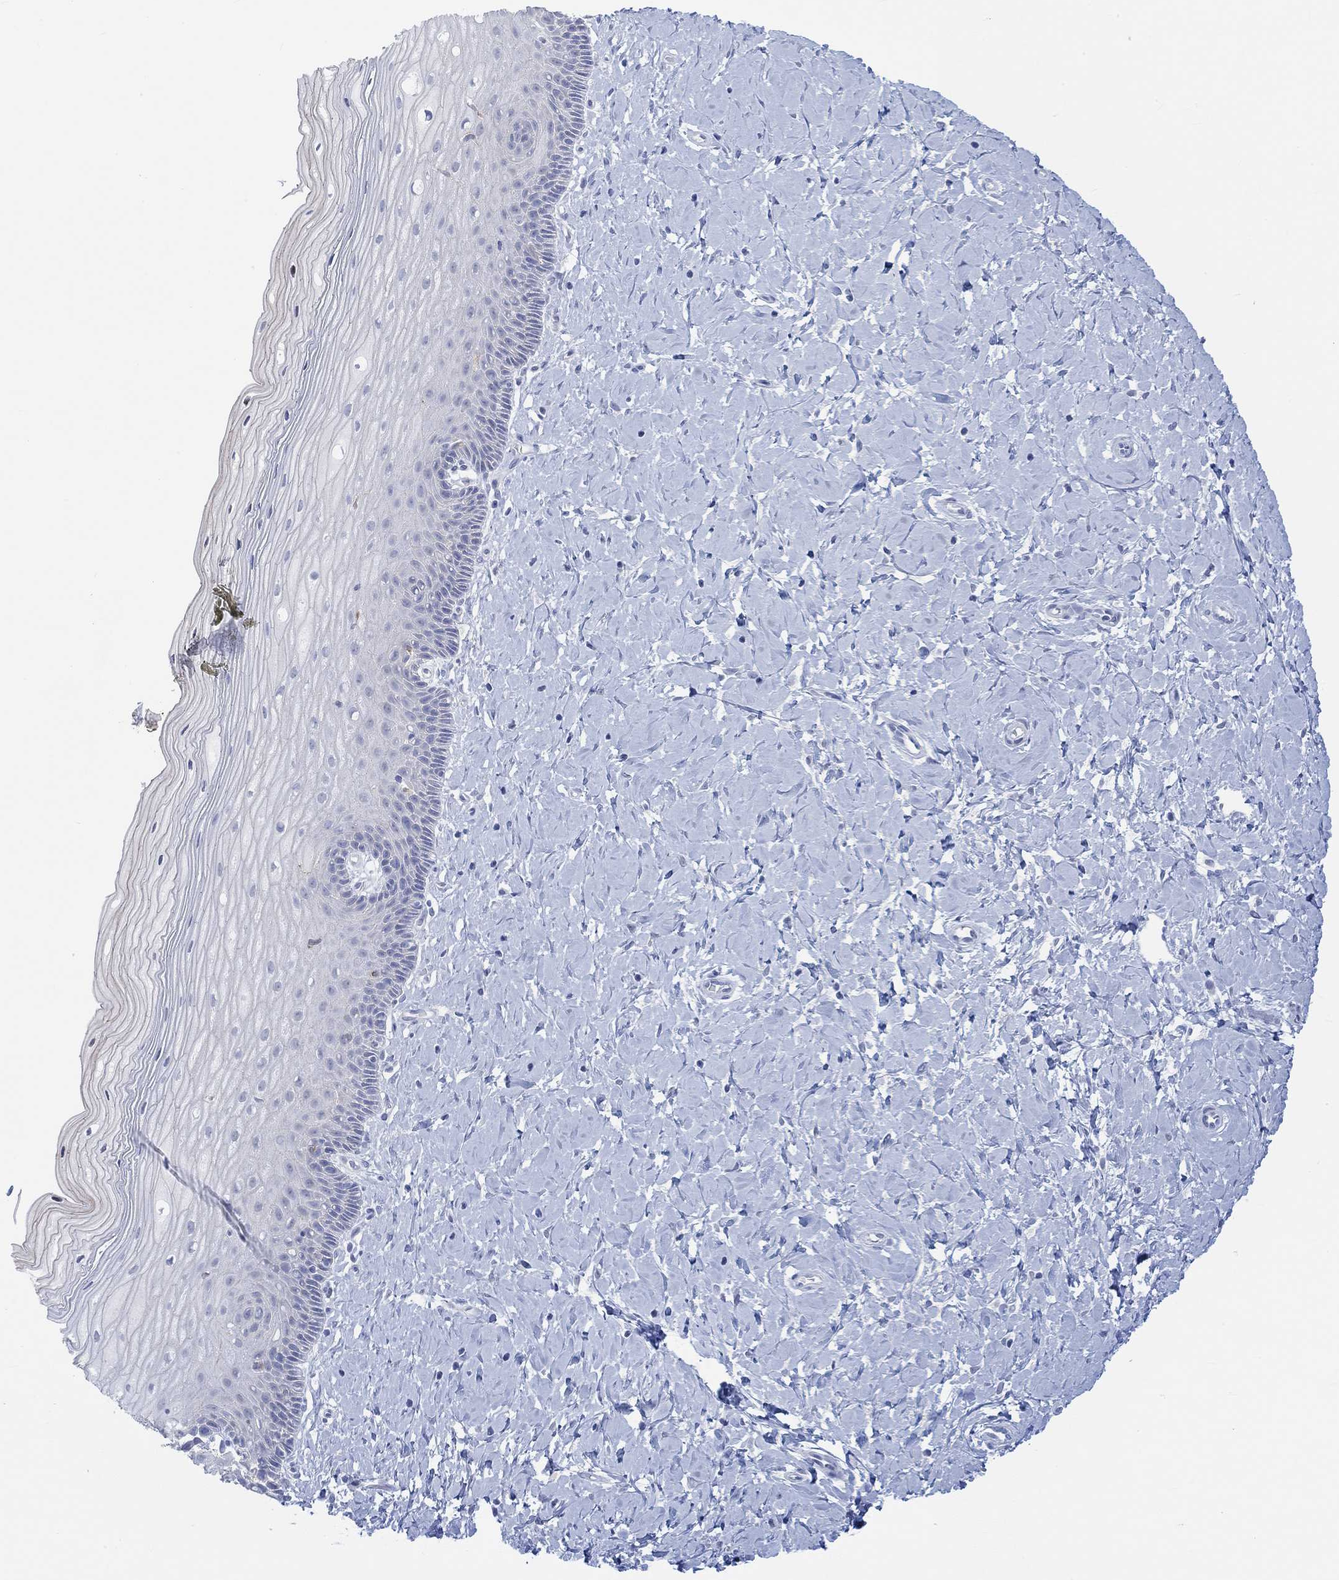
{"staining": {"intensity": "negative", "quantity": "none", "location": "none"}, "tissue": "cervix", "cell_type": "Glandular cells", "image_type": "normal", "snomed": [{"axis": "morphology", "description": "Normal tissue, NOS"}, {"axis": "topography", "description": "Cervix"}], "caption": "Cervix stained for a protein using IHC reveals no positivity glandular cells.", "gene": "AK8", "patient": {"sex": "female", "age": 37}}